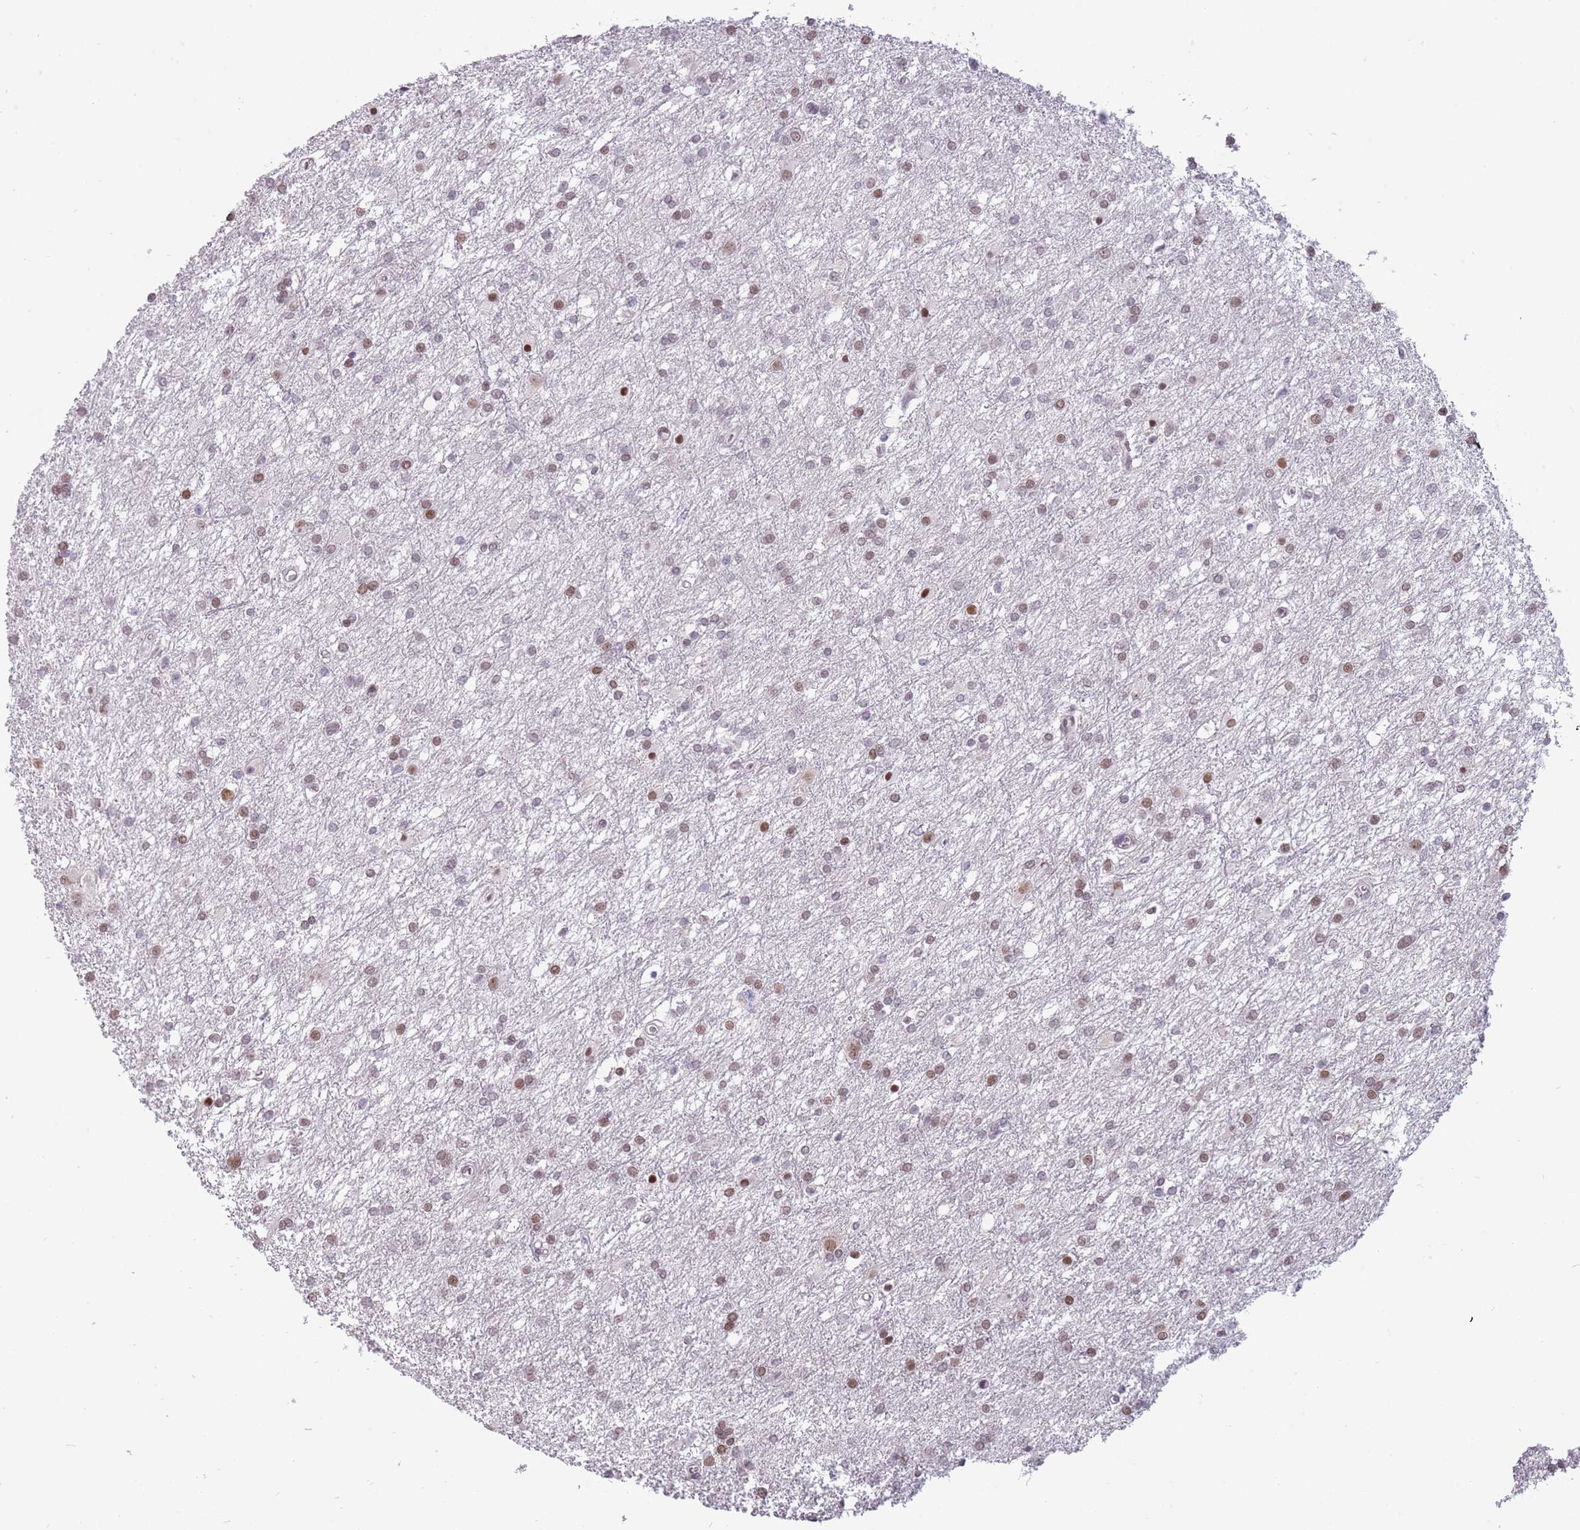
{"staining": {"intensity": "moderate", "quantity": ">75%", "location": "nuclear"}, "tissue": "glioma", "cell_type": "Tumor cells", "image_type": "cancer", "snomed": [{"axis": "morphology", "description": "Glioma, malignant, High grade"}, {"axis": "topography", "description": "Brain"}], "caption": "Immunohistochemical staining of malignant glioma (high-grade) exhibits medium levels of moderate nuclear protein positivity in about >75% of tumor cells.", "gene": "BARD1", "patient": {"sex": "female", "age": 50}}